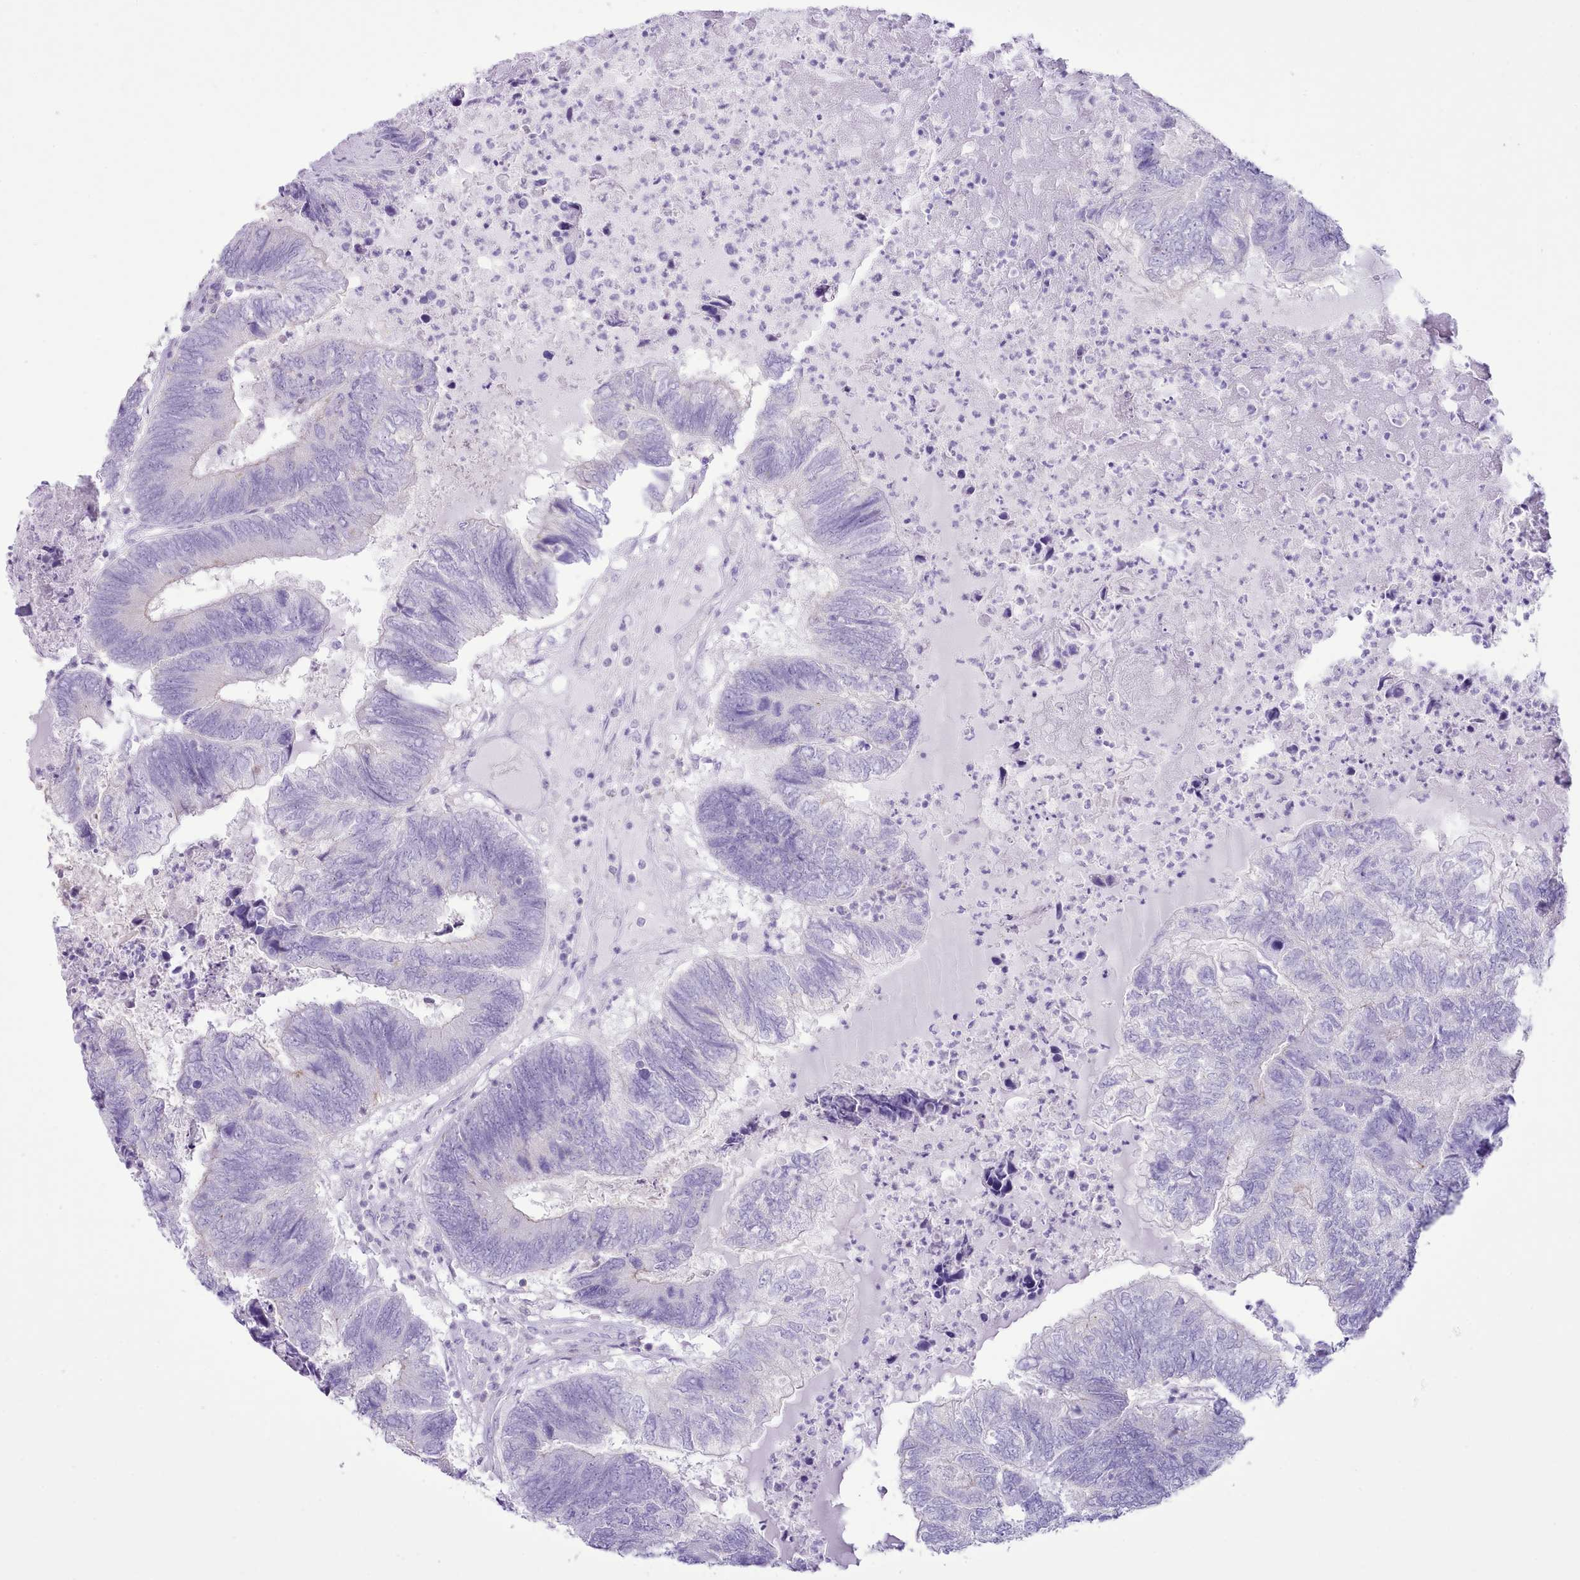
{"staining": {"intensity": "negative", "quantity": "none", "location": "none"}, "tissue": "colorectal cancer", "cell_type": "Tumor cells", "image_type": "cancer", "snomed": [{"axis": "morphology", "description": "Adenocarcinoma, NOS"}, {"axis": "topography", "description": "Colon"}], "caption": "A high-resolution histopathology image shows immunohistochemistry (IHC) staining of colorectal cancer, which demonstrates no significant expression in tumor cells.", "gene": "MDFI", "patient": {"sex": "female", "age": 67}}